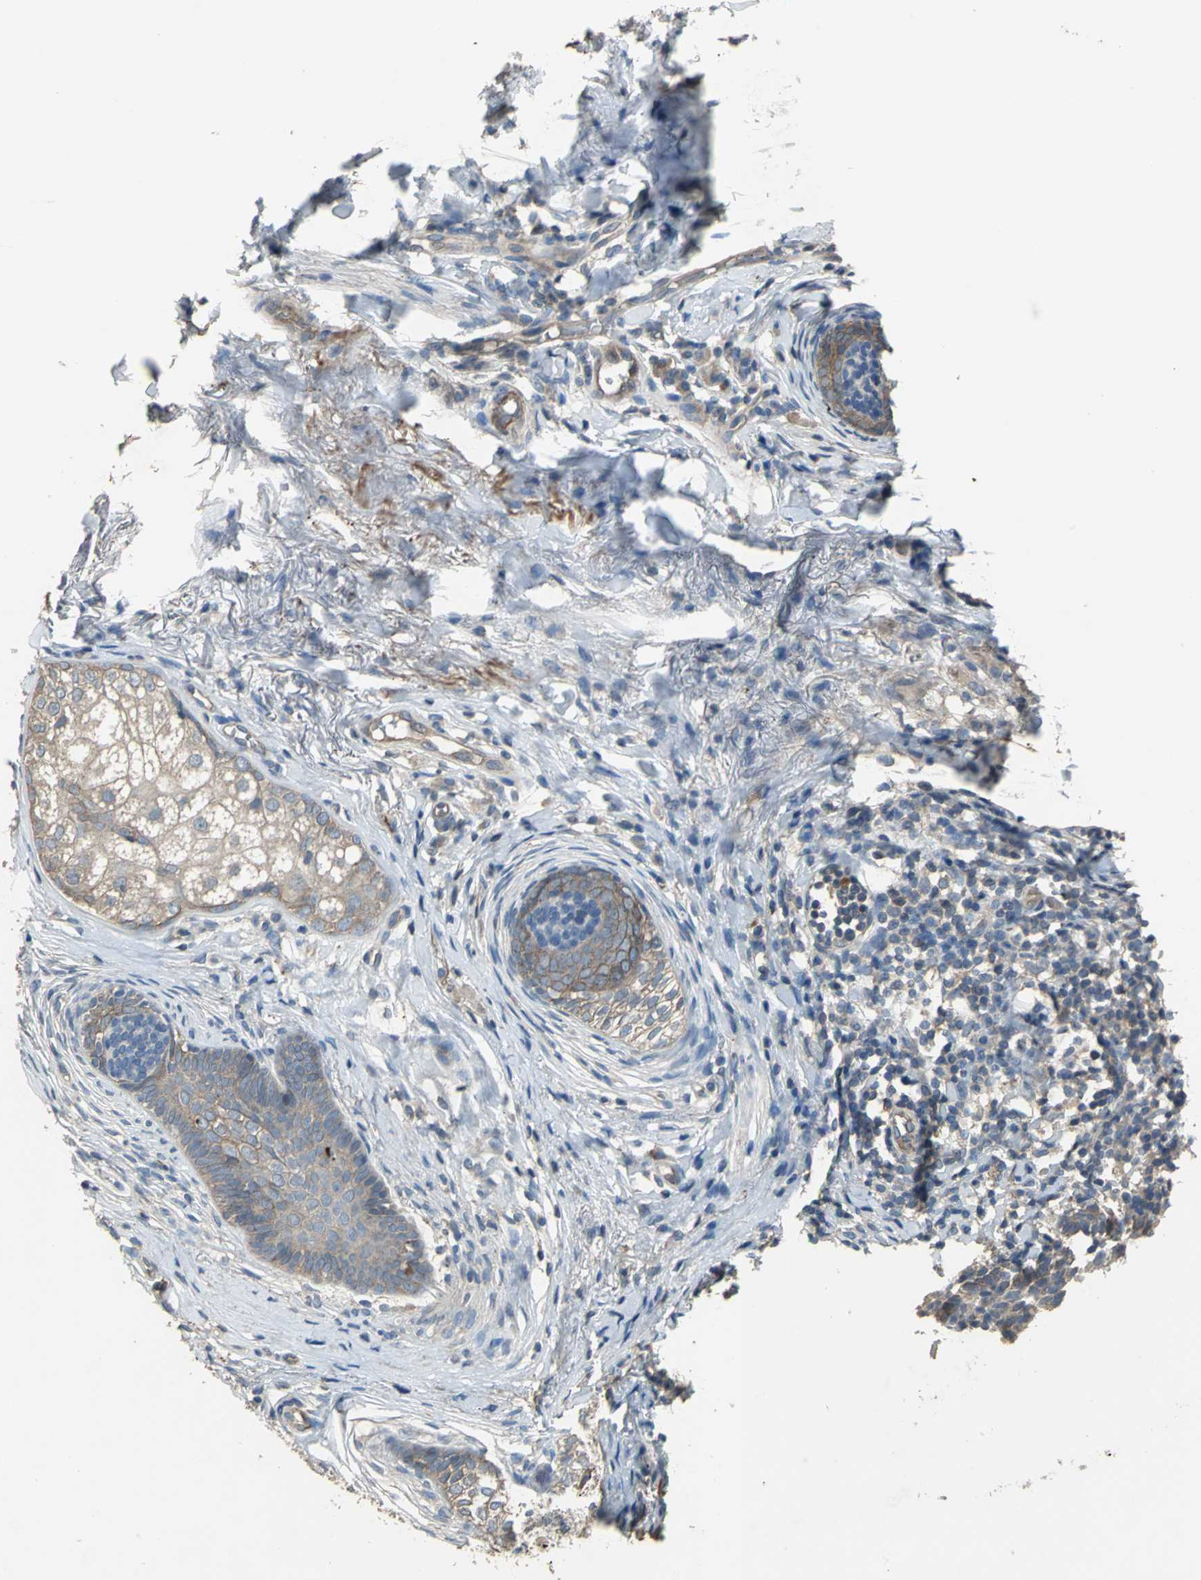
{"staining": {"intensity": "moderate", "quantity": ">75%", "location": "cytoplasmic/membranous"}, "tissue": "skin cancer", "cell_type": "Tumor cells", "image_type": "cancer", "snomed": [{"axis": "morphology", "description": "Normal tissue, NOS"}, {"axis": "morphology", "description": "Basal cell carcinoma"}, {"axis": "topography", "description": "Skin"}], "caption": "DAB (3,3'-diaminobenzidine) immunohistochemical staining of human skin basal cell carcinoma demonstrates moderate cytoplasmic/membranous protein expression in approximately >75% of tumor cells.", "gene": "MET", "patient": {"sex": "female", "age": 69}}